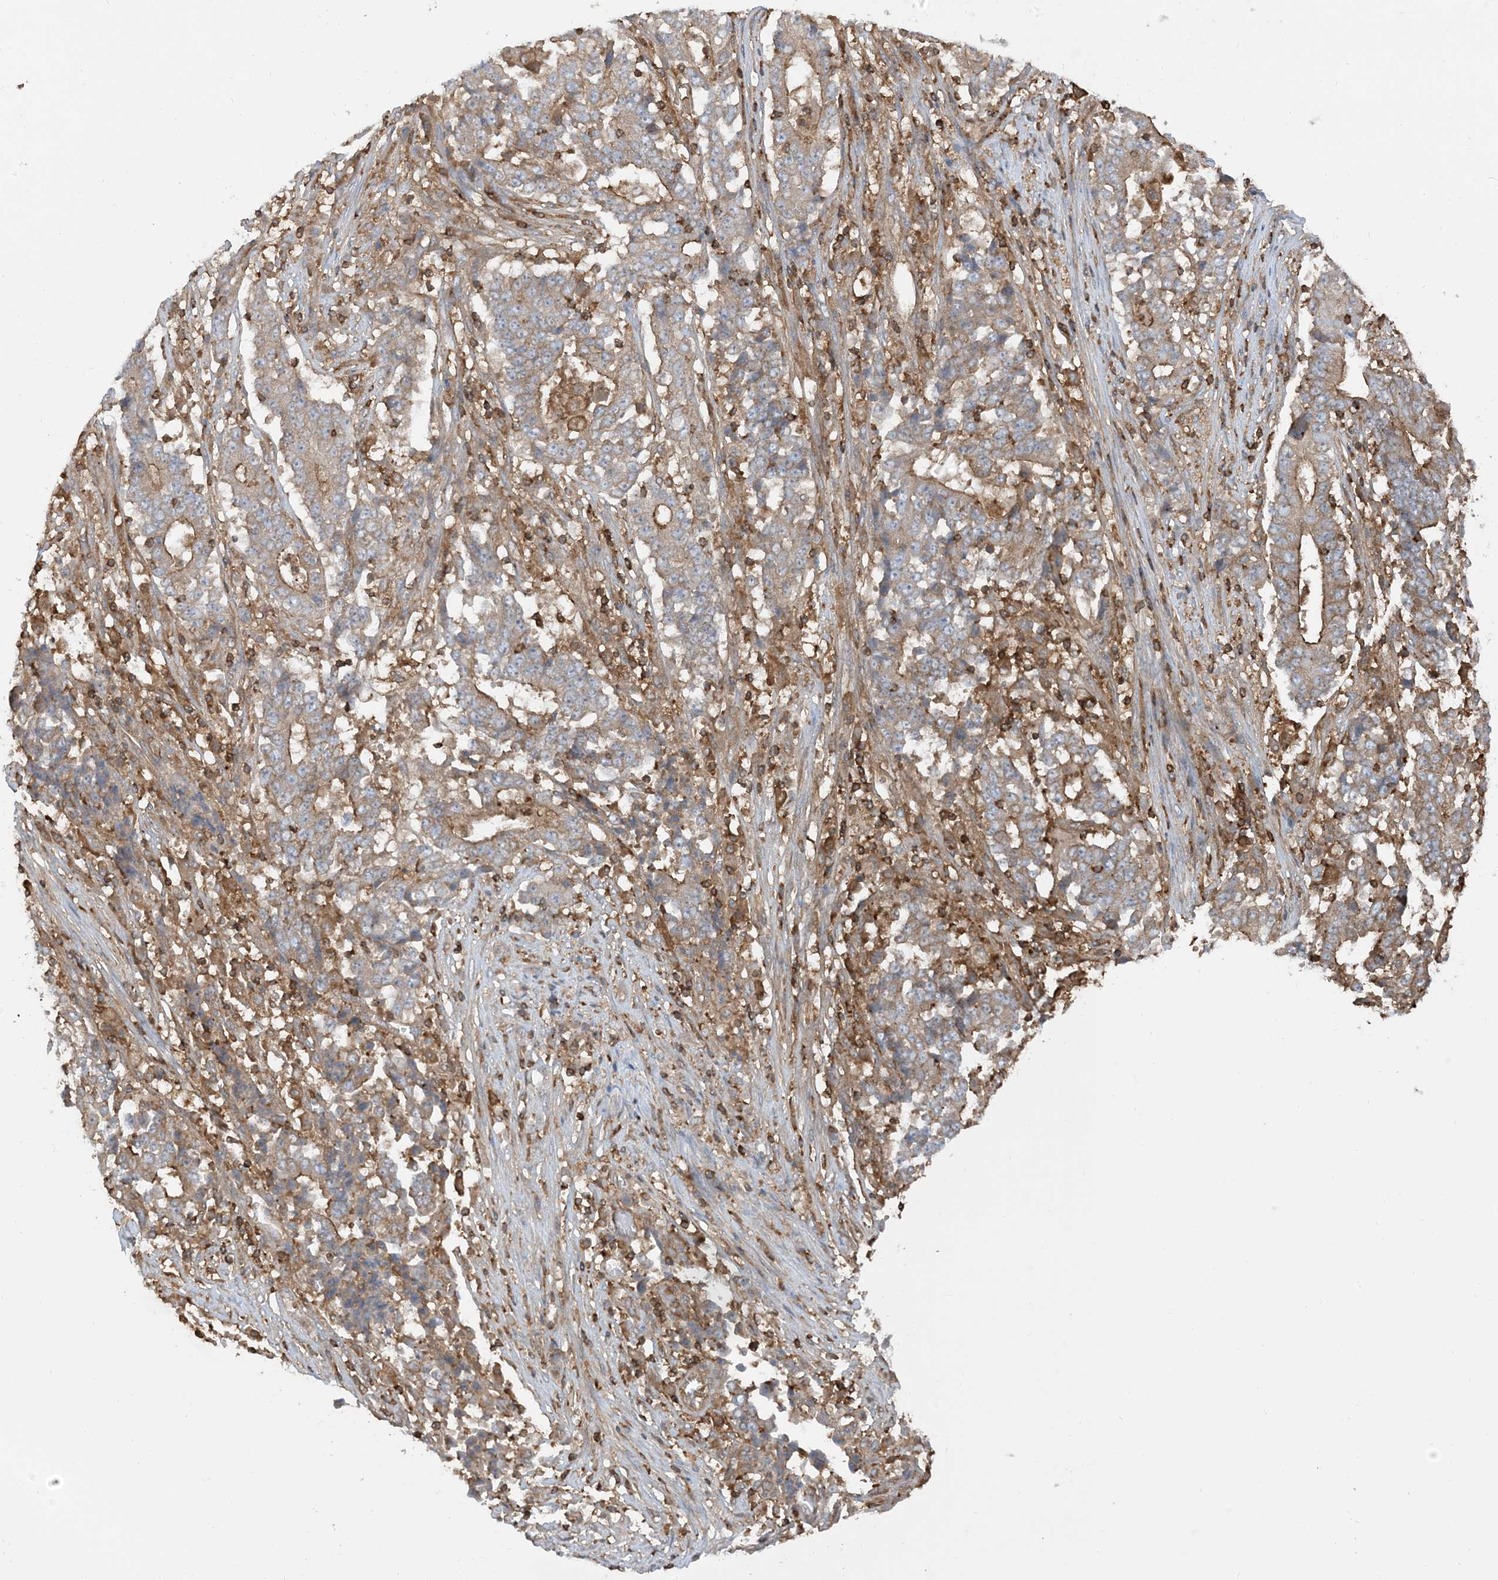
{"staining": {"intensity": "moderate", "quantity": "25%-75%", "location": "cytoplasmic/membranous"}, "tissue": "stomach cancer", "cell_type": "Tumor cells", "image_type": "cancer", "snomed": [{"axis": "morphology", "description": "Adenocarcinoma, NOS"}, {"axis": "topography", "description": "Stomach"}], "caption": "Protein expression analysis of human adenocarcinoma (stomach) reveals moderate cytoplasmic/membranous staining in approximately 25%-75% of tumor cells. (DAB (3,3'-diaminobenzidine) = brown stain, brightfield microscopy at high magnification).", "gene": "CAPZB", "patient": {"sex": "male", "age": 59}}